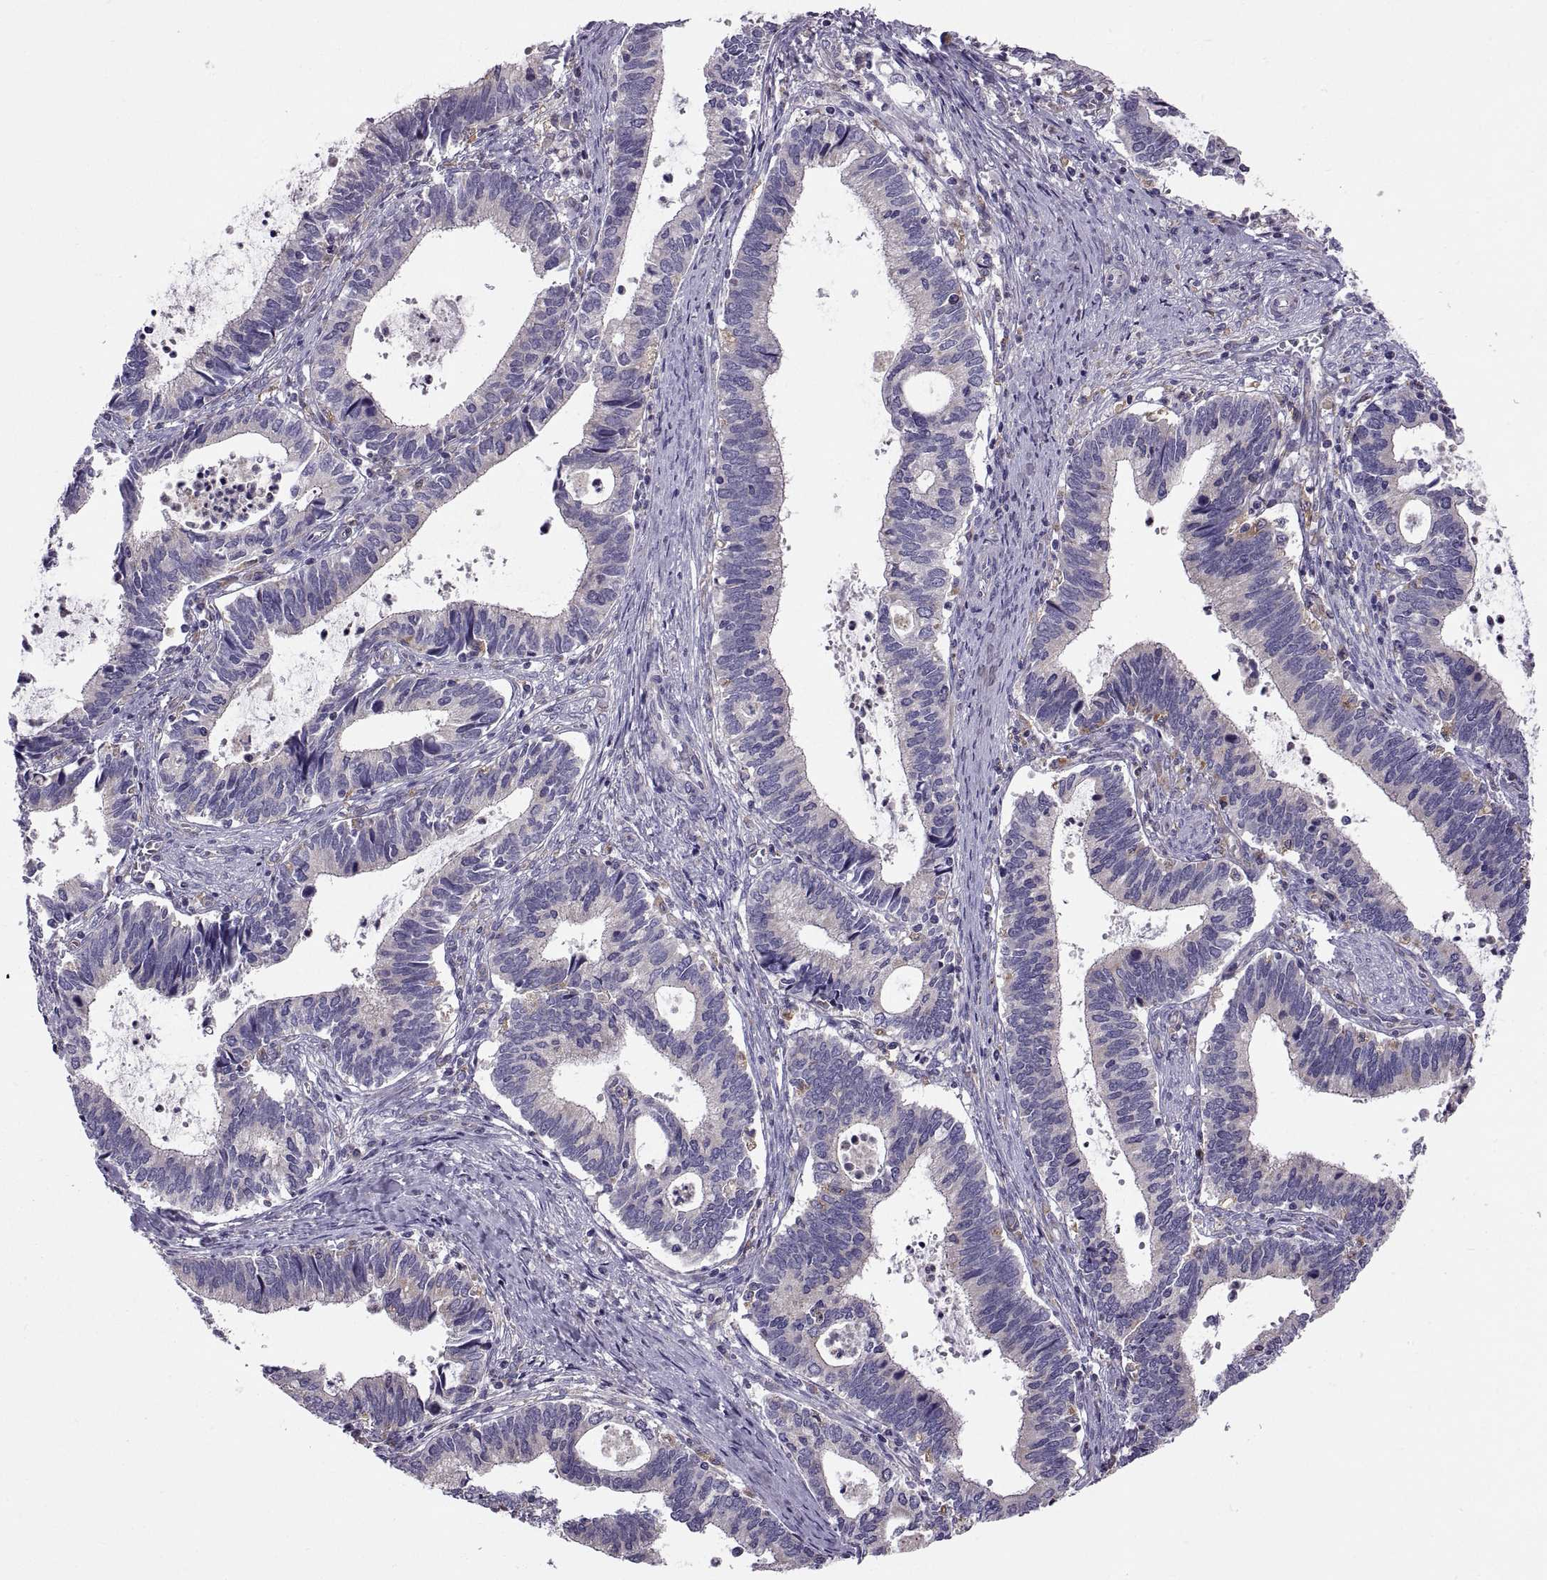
{"staining": {"intensity": "negative", "quantity": "none", "location": "none"}, "tissue": "cervical cancer", "cell_type": "Tumor cells", "image_type": "cancer", "snomed": [{"axis": "morphology", "description": "Adenocarcinoma, NOS"}, {"axis": "topography", "description": "Cervix"}], "caption": "This is an immunohistochemistry (IHC) histopathology image of cervical cancer (adenocarcinoma). There is no positivity in tumor cells.", "gene": "ARSL", "patient": {"sex": "female", "age": 42}}